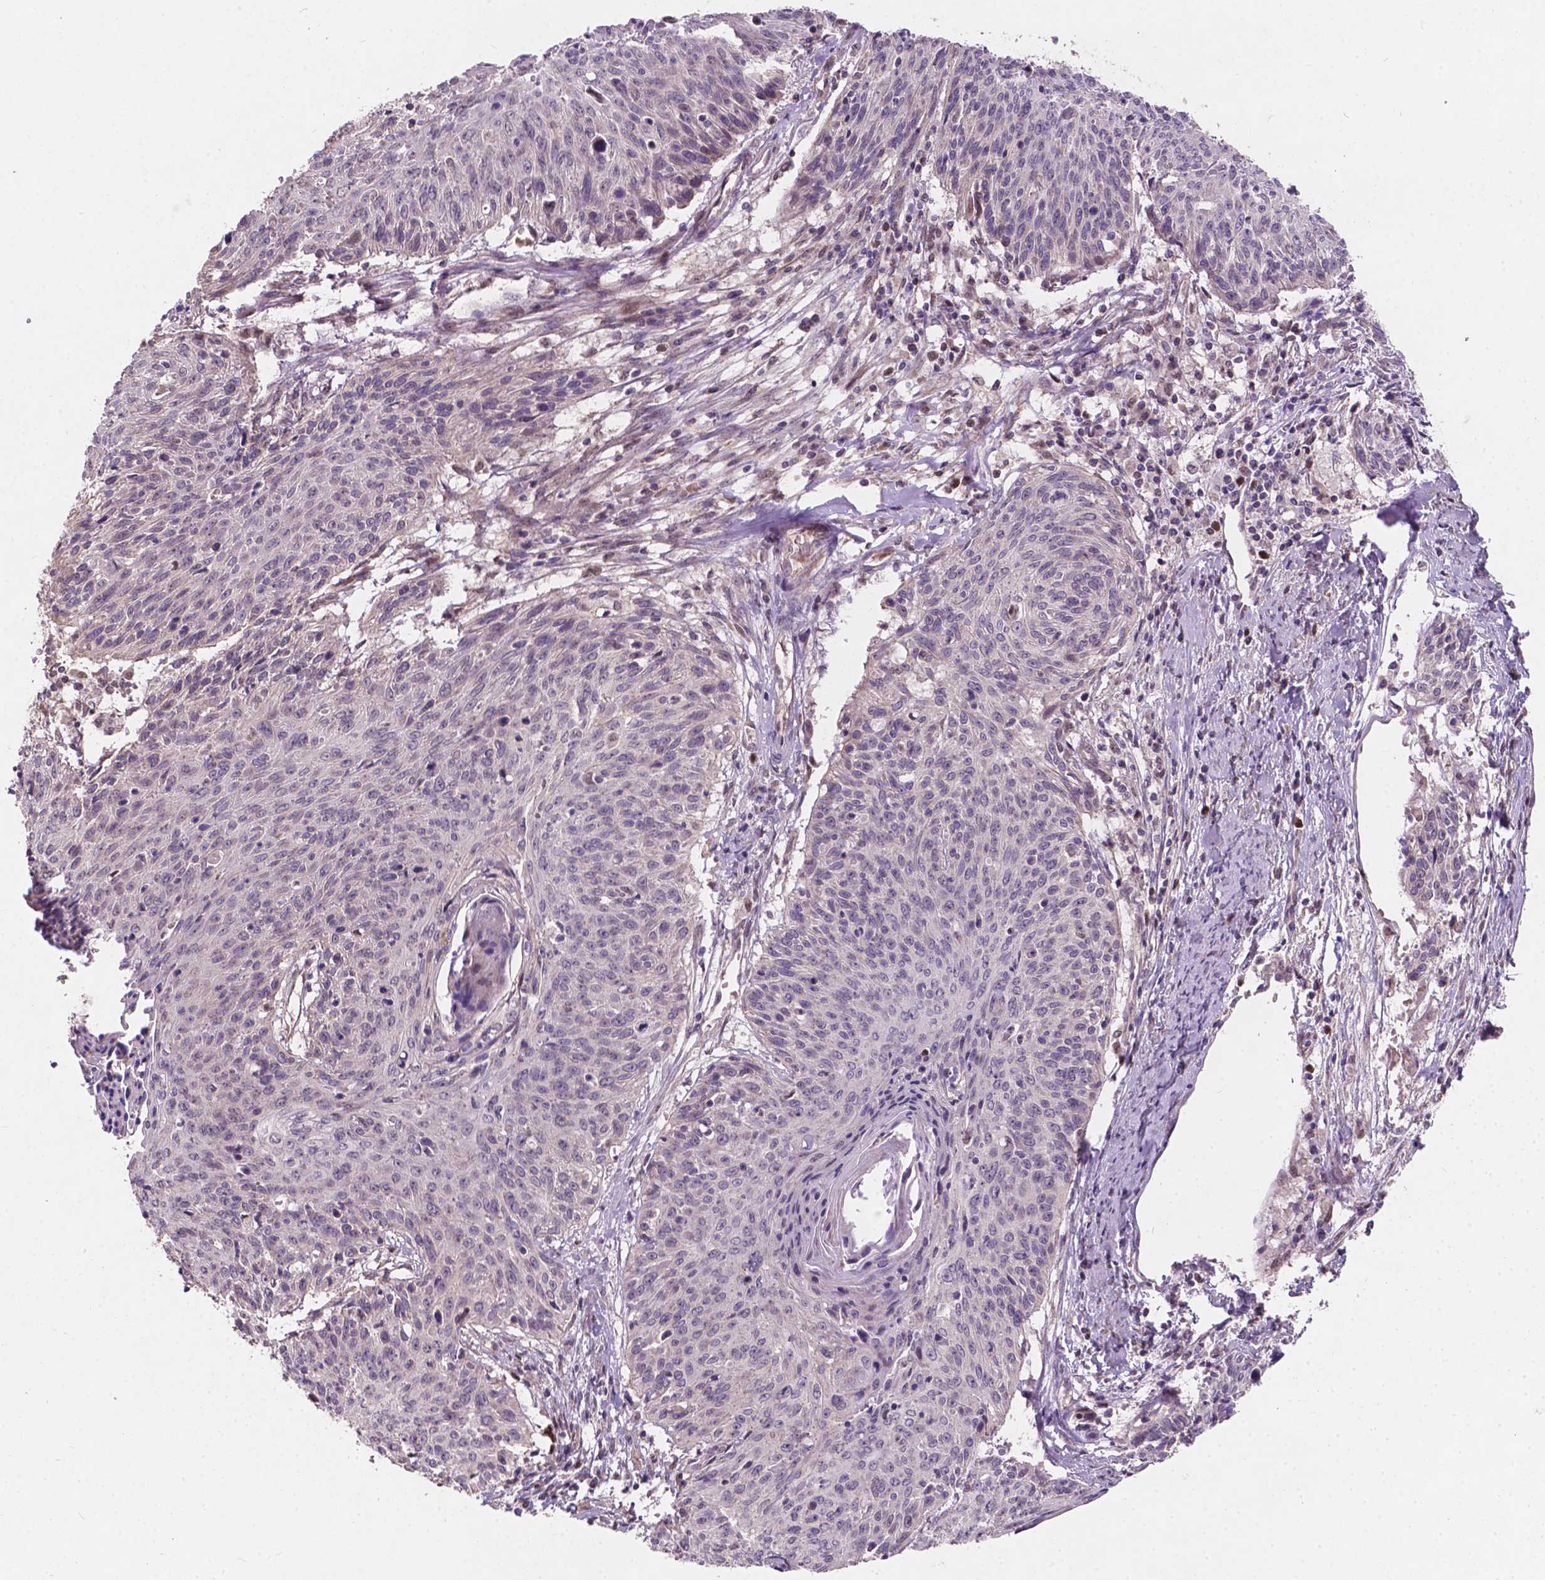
{"staining": {"intensity": "negative", "quantity": "none", "location": "none"}, "tissue": "cervical cancer", "cell_type": "Tumor cells", "image_type": "cancer", "snomed": [{"axis": "morphology", "description": "Squamous cell carcinoma, NOS"}, {"axis": "topography", "description": "Cervix"}], "caption": "Immunohistochemical staining of human cervical squamous cell carcinoma displays no significant expression in tumor cells. (DAB (3,3'-diaminobenzidine) immunohistochemistry (IHC) with hematoxylin counter stain).", "gene": "DUSP16", "patient": {"sex": "female", "age": 45}}